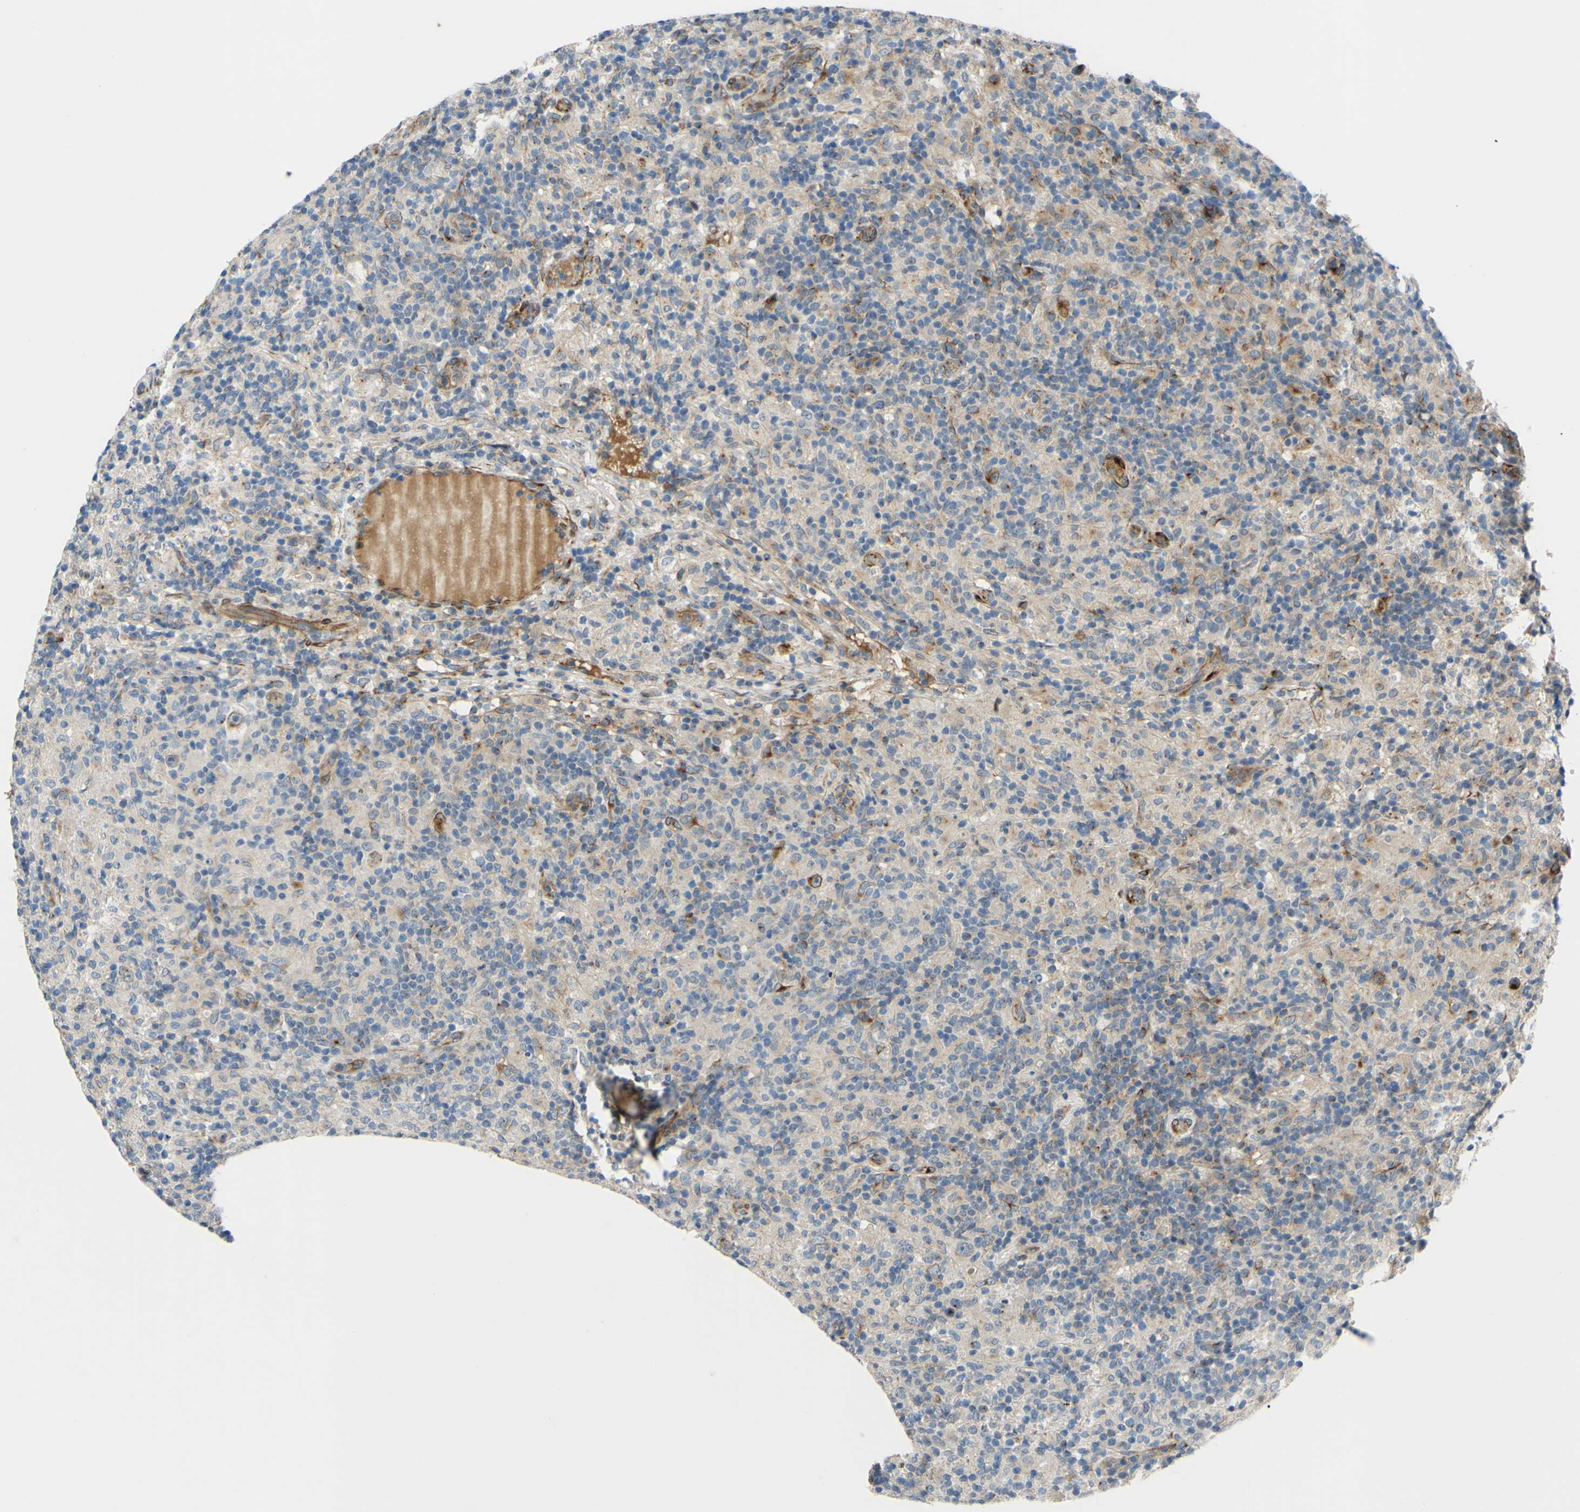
{"staining": {"intensity": "weak", "quantity": ">75%", "location": "cytoplasmic/membranous"}, "tissue": "lymphoma", "cell_type": "Tumor cells", "image_type": "cancer", "snomed": [{"axis": "morphology", "description": "Hodgkin's disease, NOS"}, {"axis": "topography", "description": "Lymph node"}], "caption": "An image of Hodgkin's disease stained for a protein reveals weak cytoplasmic/membranous brown staining in tumor cells.", "gene": "ARHGAP1", "patient": {"sex": "male", "age": 70}}